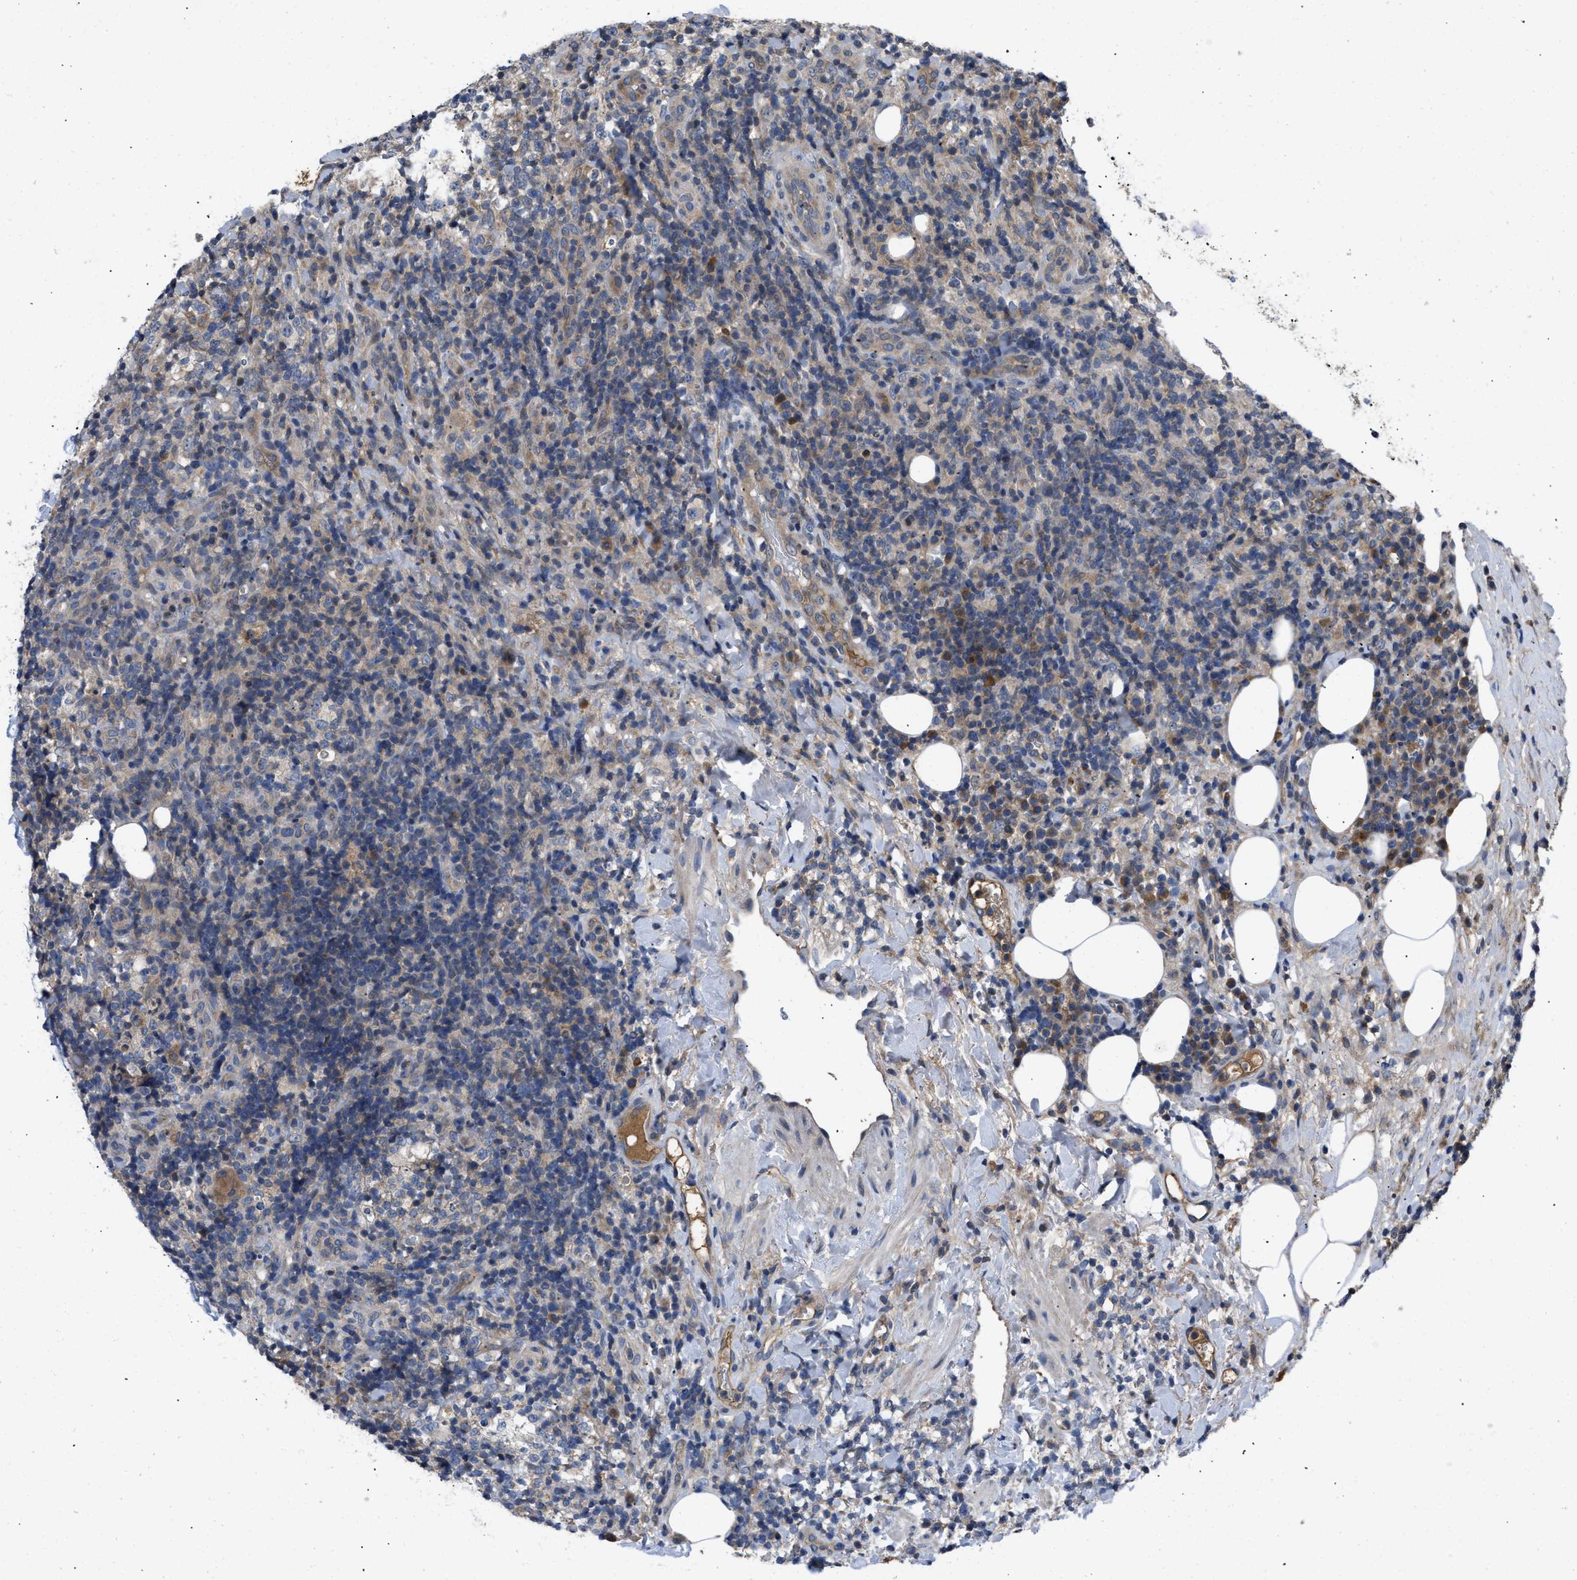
{"staining": {"intensity": "moderate", "quantity": "<25%", "location": "cytoplasmic/membranous"}, "tissue": "lymphoma", "cell_type": "Tumor cells", "image_type": "cancer", "snomed": [{"axis": "morphology", "description": "Malignant lymphoma, non-Hodgkin's type, High grade"}, {"axis": "topography", "description": "Lymph node"}], "caption": "Lymphoma stained with a brown dye shows moderate cytoplasmic/membranous positive positivity in approximately <25% of tumor cells.", "gene": "VPS4A", "patient": {"sex": "female", "age": 76}}